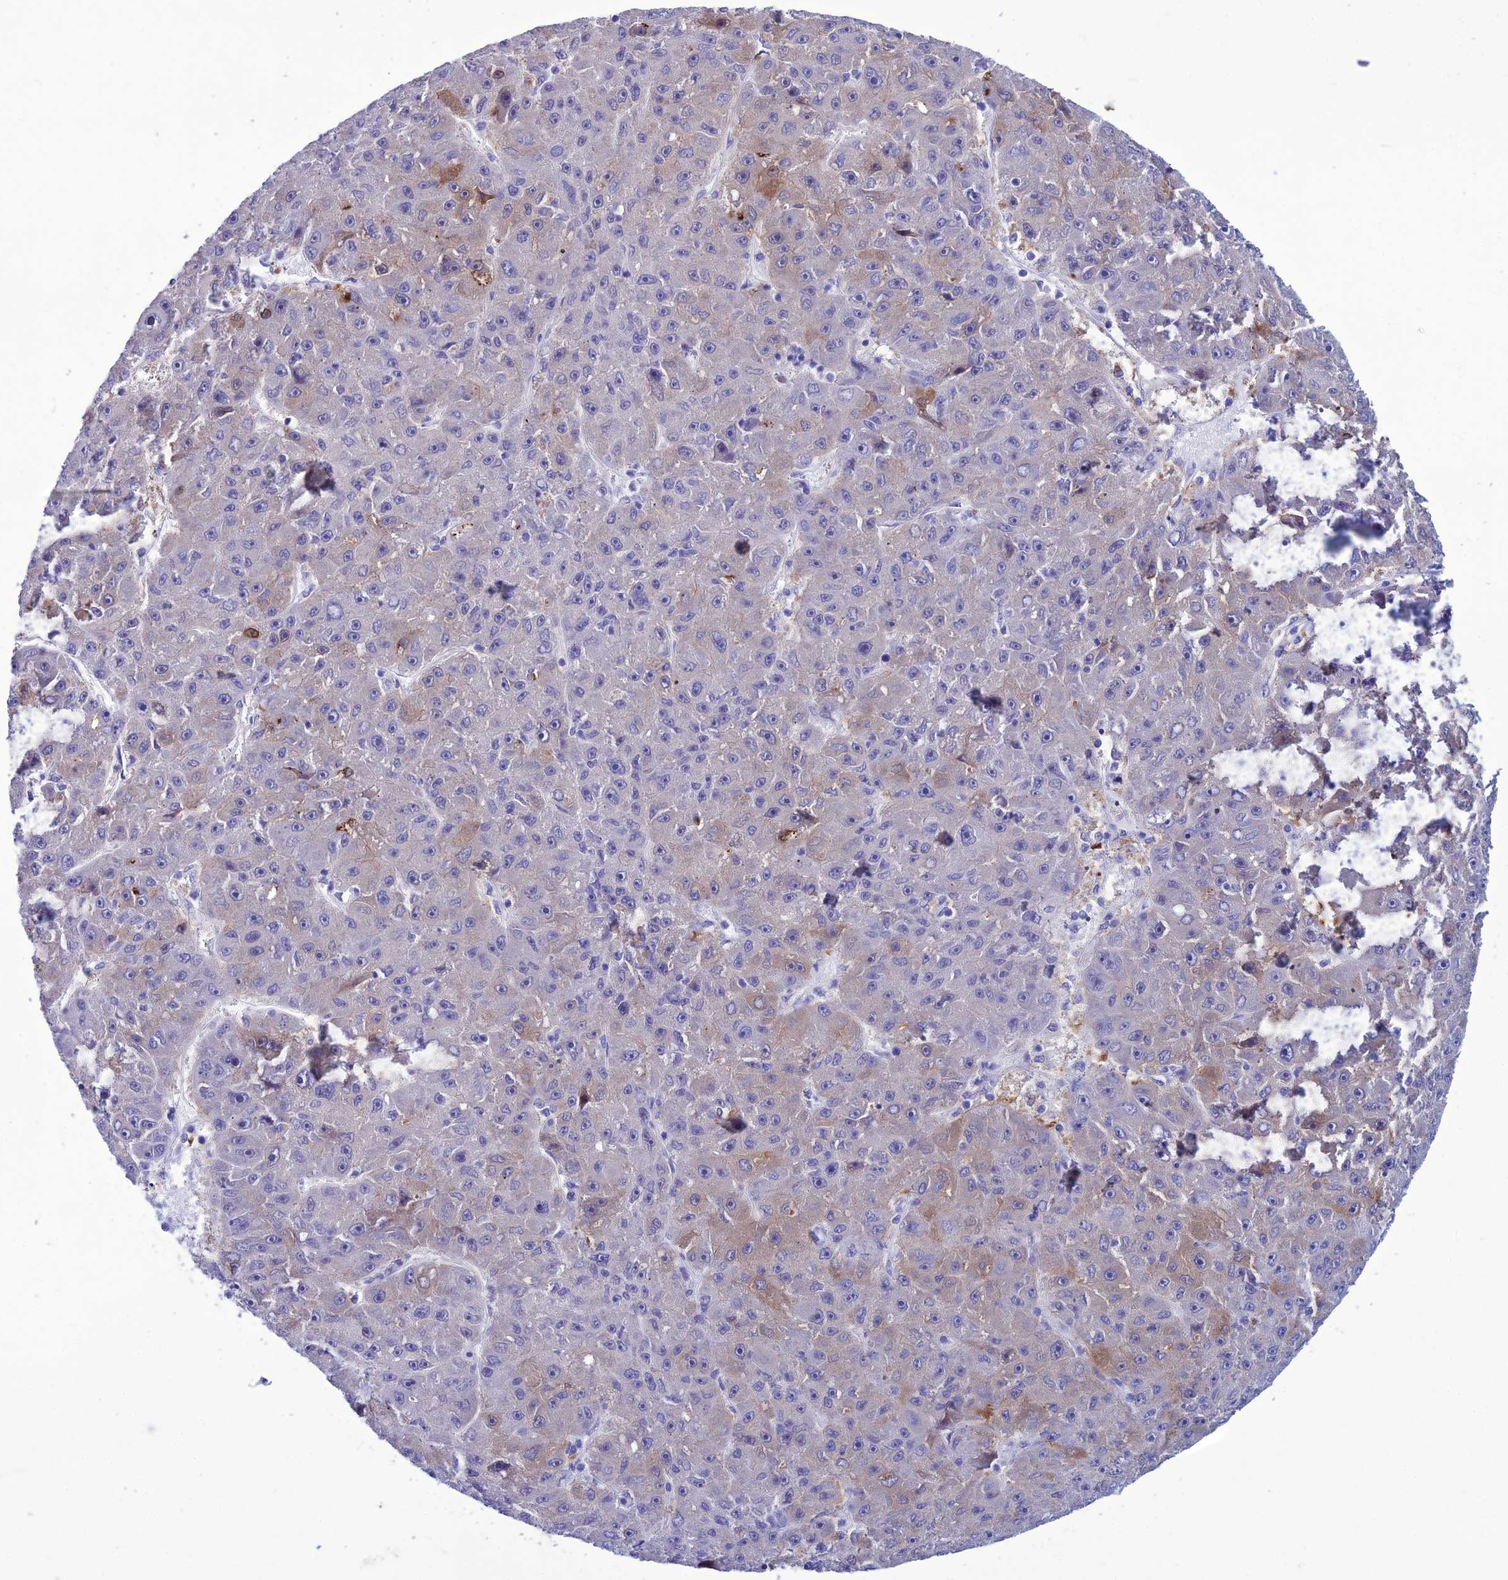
{"staining": {"intensity": "weak", "quantity": "<25%", "location": "cytoplasmic/membranous"}, "tissue": "liver cancer", "cell_type": "Tumor cells", "image_type": "cancer", "snomed": [{"axis": "morphology", "description": "Carcinoma, Hepatocellular, NOS"}, {"axis": "topography", "description": "Liver"}], "caption": "This micrograph is of hepatocellular carcinoma (liver) stained with immunohistochemistry (IHC) to label a protein in brown with the nuclei are counter-stained blue. There is no staining in tumor cells. Brightfield microscopy of IHC stained with DAB (brown) and hematoxylin (blue), captured at high magnification.", "gene": "CLEC2L", "patient": {"sex": "male", "age": 67}}